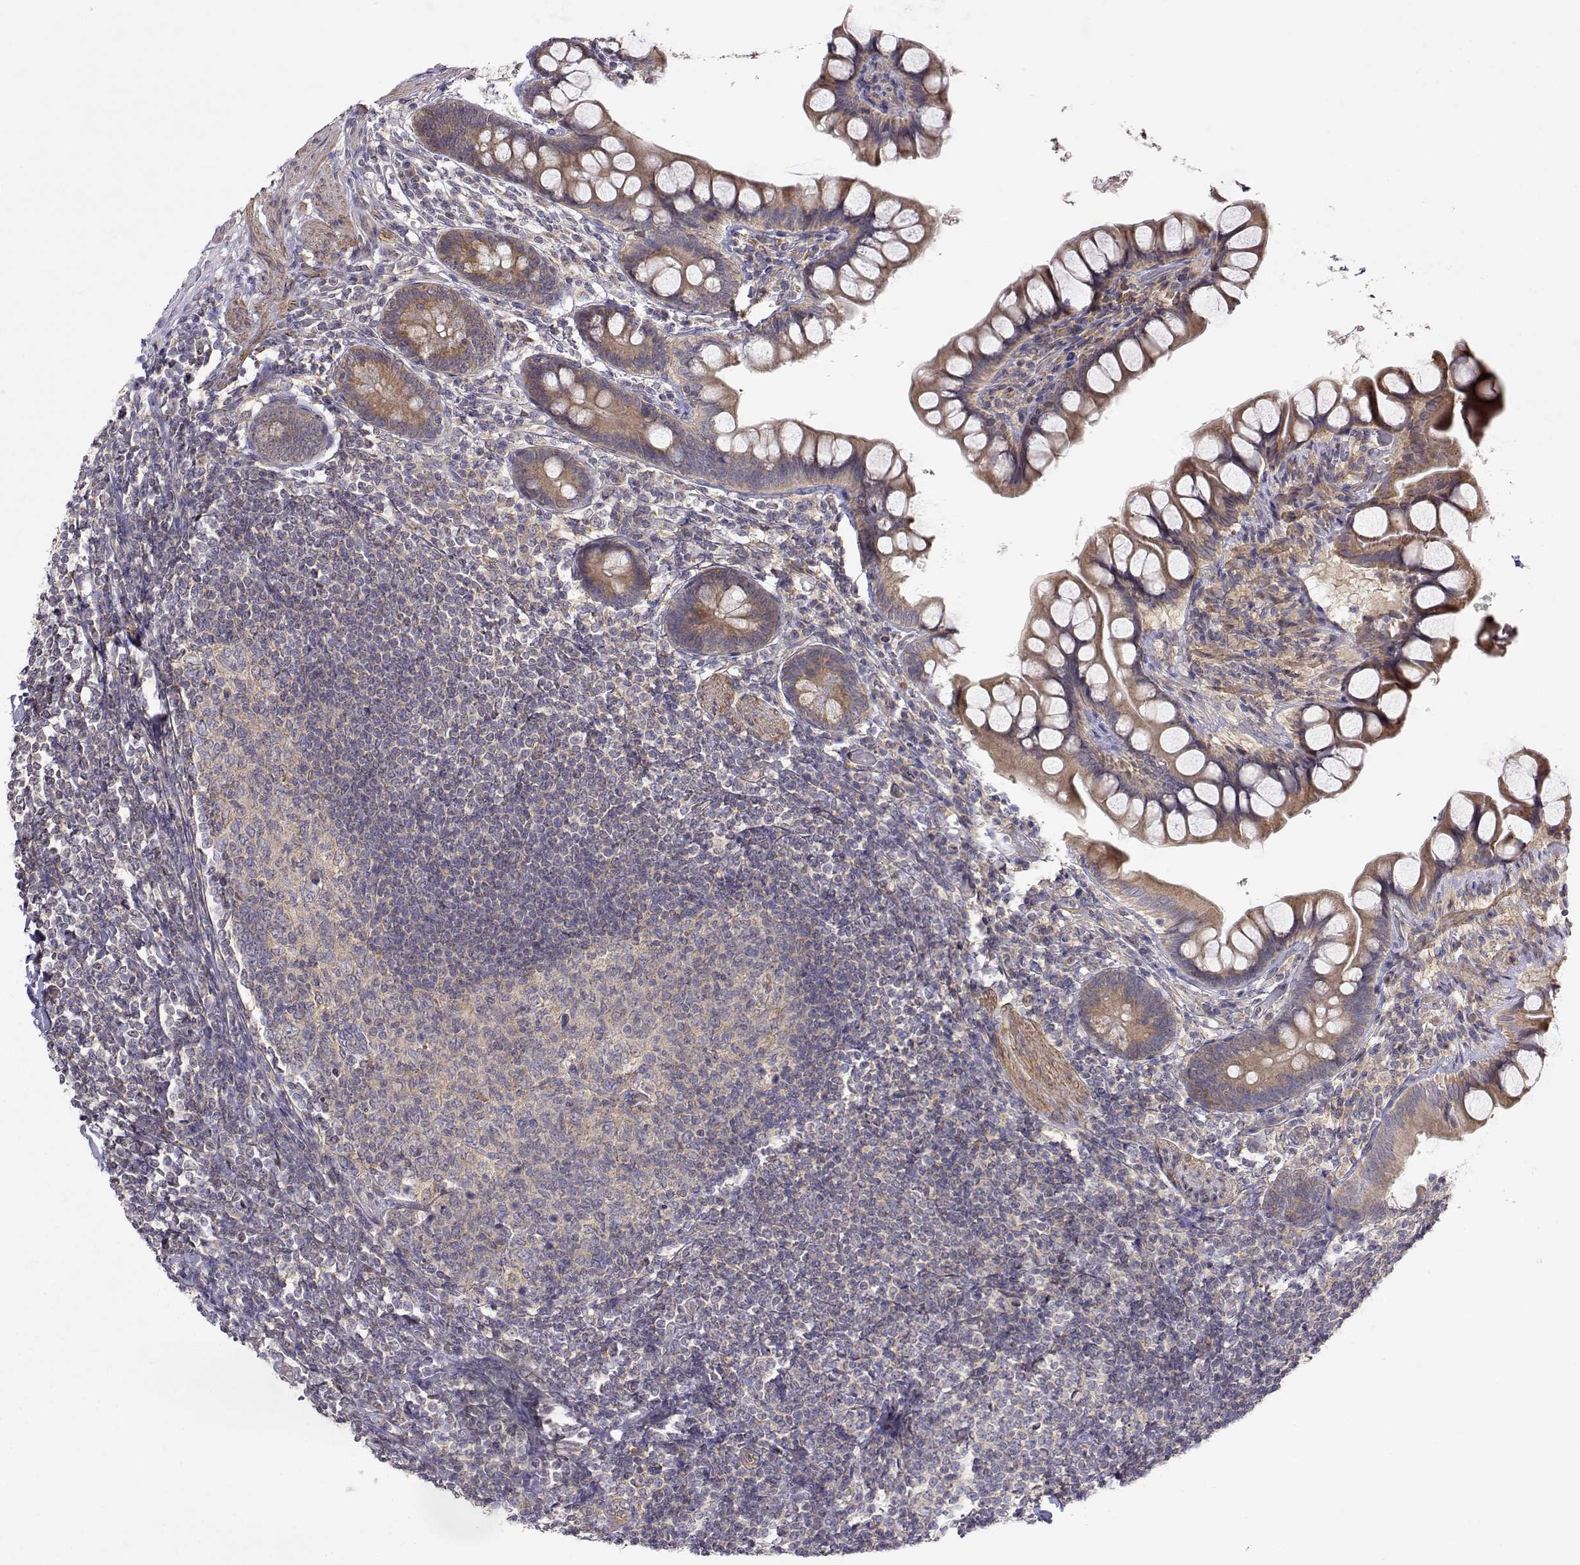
{"staining": {"intensity": "moderate", "quantity": ">75%", "location": "cytoplasmic/membranous"}, "tissue": "small intestine", "cell_type": "Glandular cells", "image_type": "normal", "snomed": [{"axis": "morphology", "description": "Normal tissue, NOS"}, {"axis": "topography", "description": "Small intestine"}], "caption": "Immunohistochemistry (IHC) photomicrograph of unremarkable small intestine: small intestine stained using IHC reveals medium levels of moderate protein expression localized specifically in the cytoplasmic/membranous of glandular cells, appearing as a cytoplasmic/membranous brown color.", "gene": "PAIP1", "patient": {"sex": "male", "age": 70}}